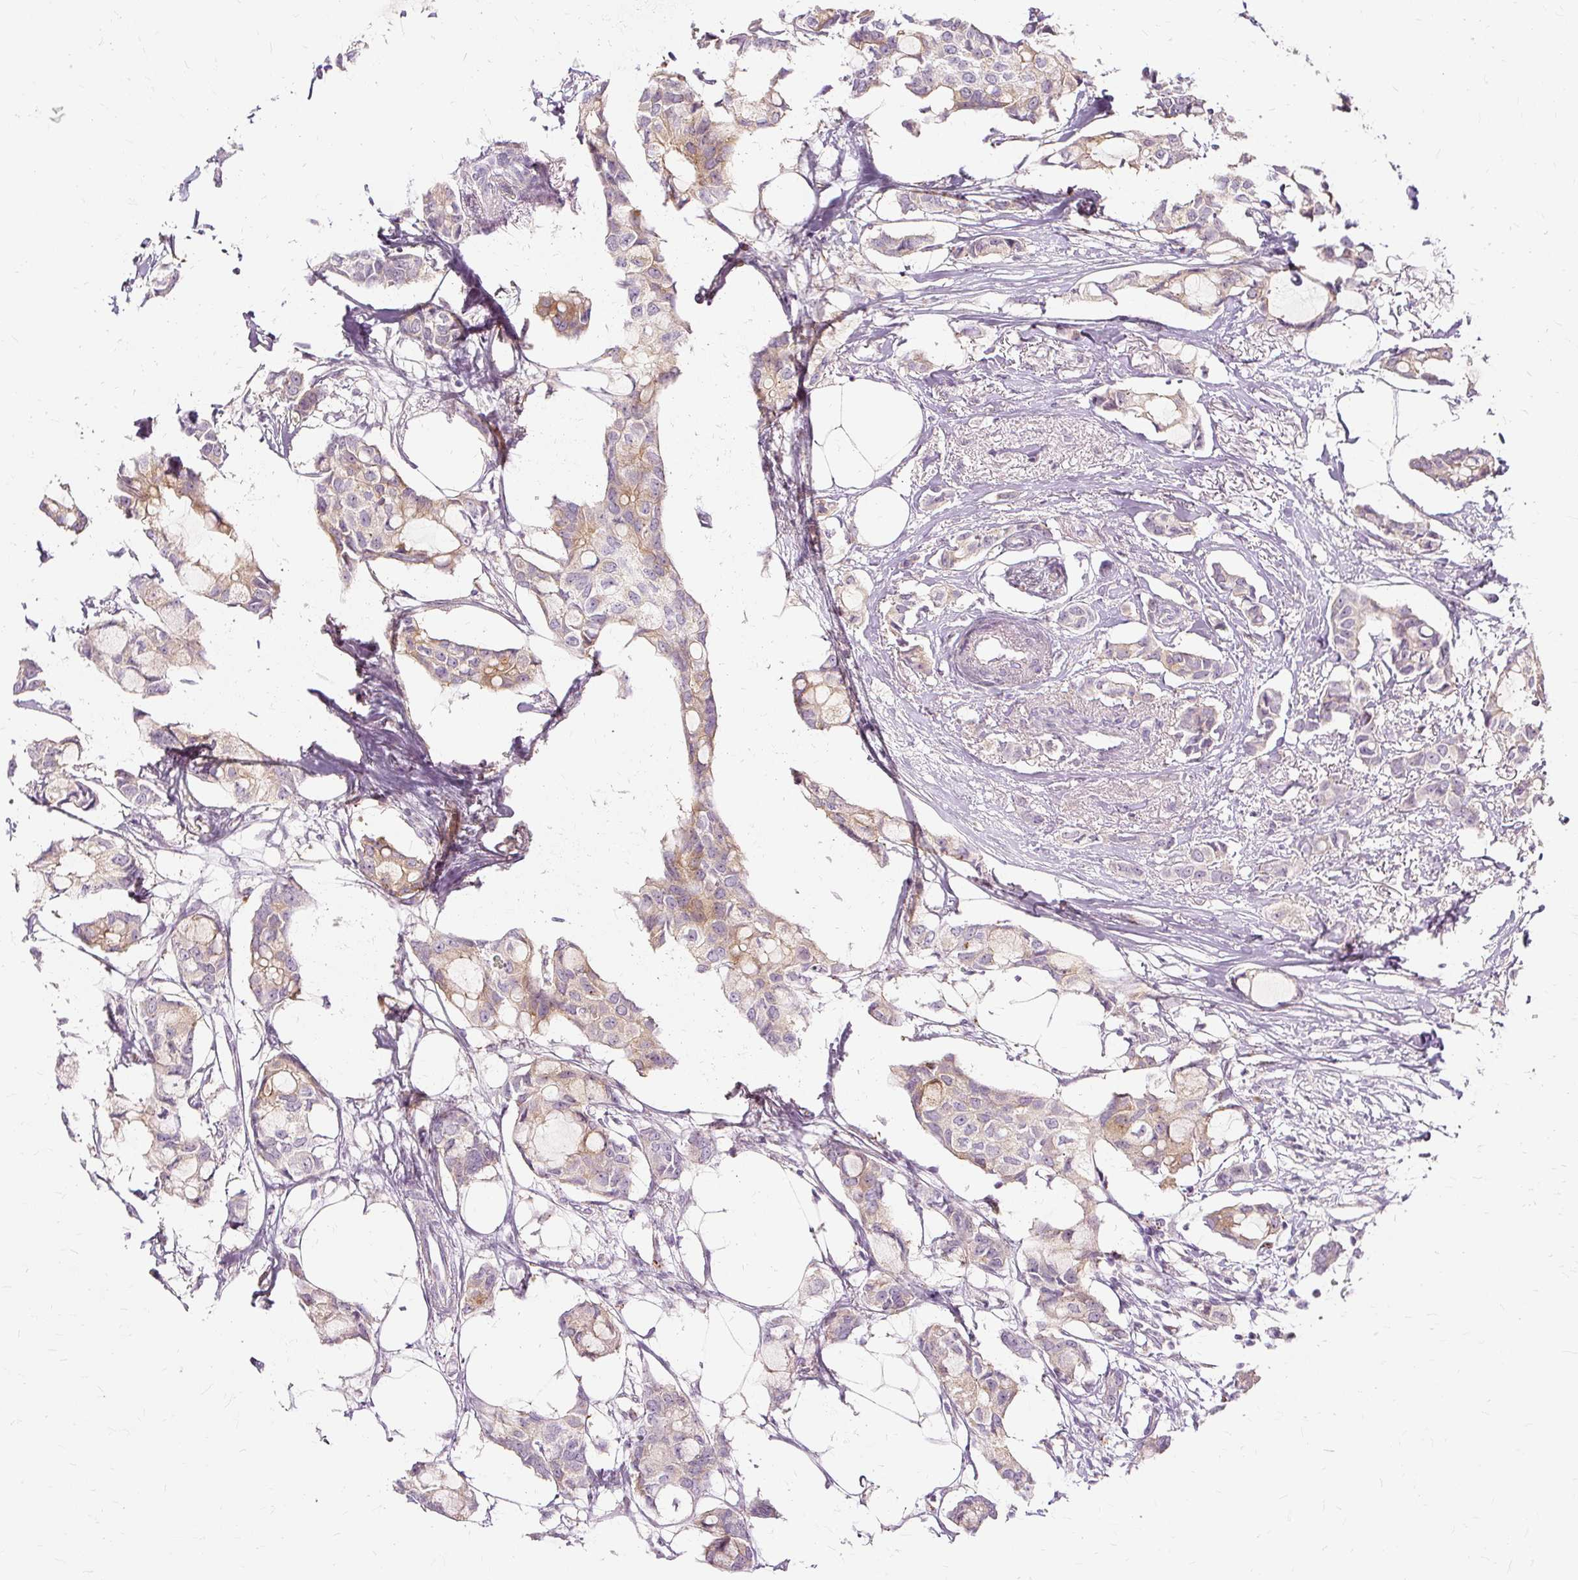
{"staining": {"intensity": "moderate", "quantity": "<25%", "location": "cytoplasmic/membranous"}, "tissue": "breast cancer", "cell_type": "Tumor cells", "image_type": "cancer", "snomed": [{"axis": "morphology", "description": "Duct carcinoma"}, {"axis": "topography", "description": "Breast"}], "caption": "An immunohistochemistry photomicrograph of tumor tissue is shown. Protein staining in brown labels moderate cytoplasmic/membranous positivity in breast cancer within tumor cells. (Brightfield microscopy of DAB IHC at high magnification).", "gene": "MMACHC", "patient": {"sex": "female", "age": 73}}